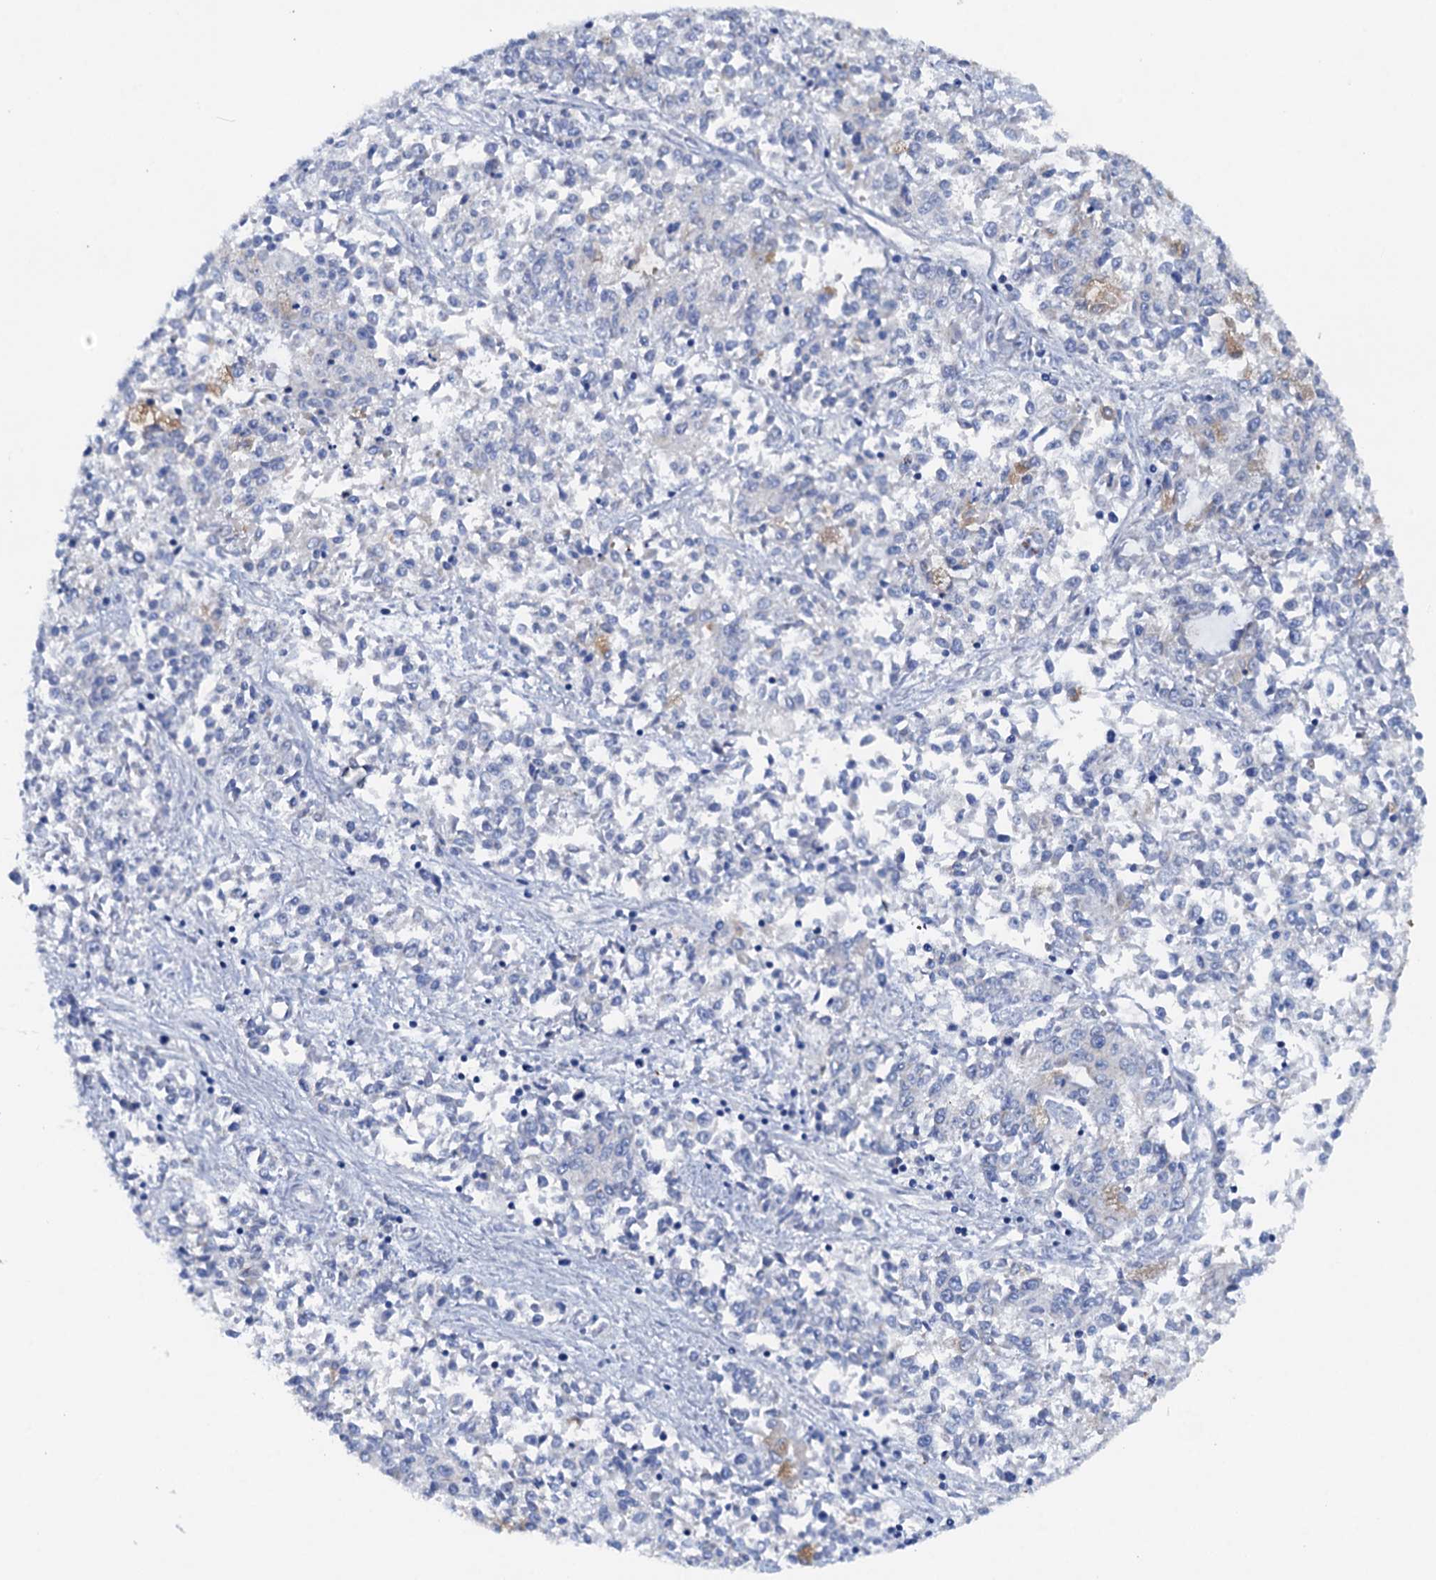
{"staining": {"intensity": "negative", "quantity": "none", "location": "none"}, "tissue": "endometrial cancer", "cell_type": "Tumor cells", "image_type": "cancer", "snomed": [{"axis": "morphology", "description": "Adenocarcinoma, NOS"}, {"axis": "topography", "description": "Endometrium"}], "caption": "Immunohistochemistry image of human endometrial cancer stained for a protein (brown), which shows no expression in tumor cells. (Brightfield microscopy of DAB immunohistochemistry (IHC) at high magnification).", "gene": "RASSF9", "patient": {"sex": "female", "age": 50}}